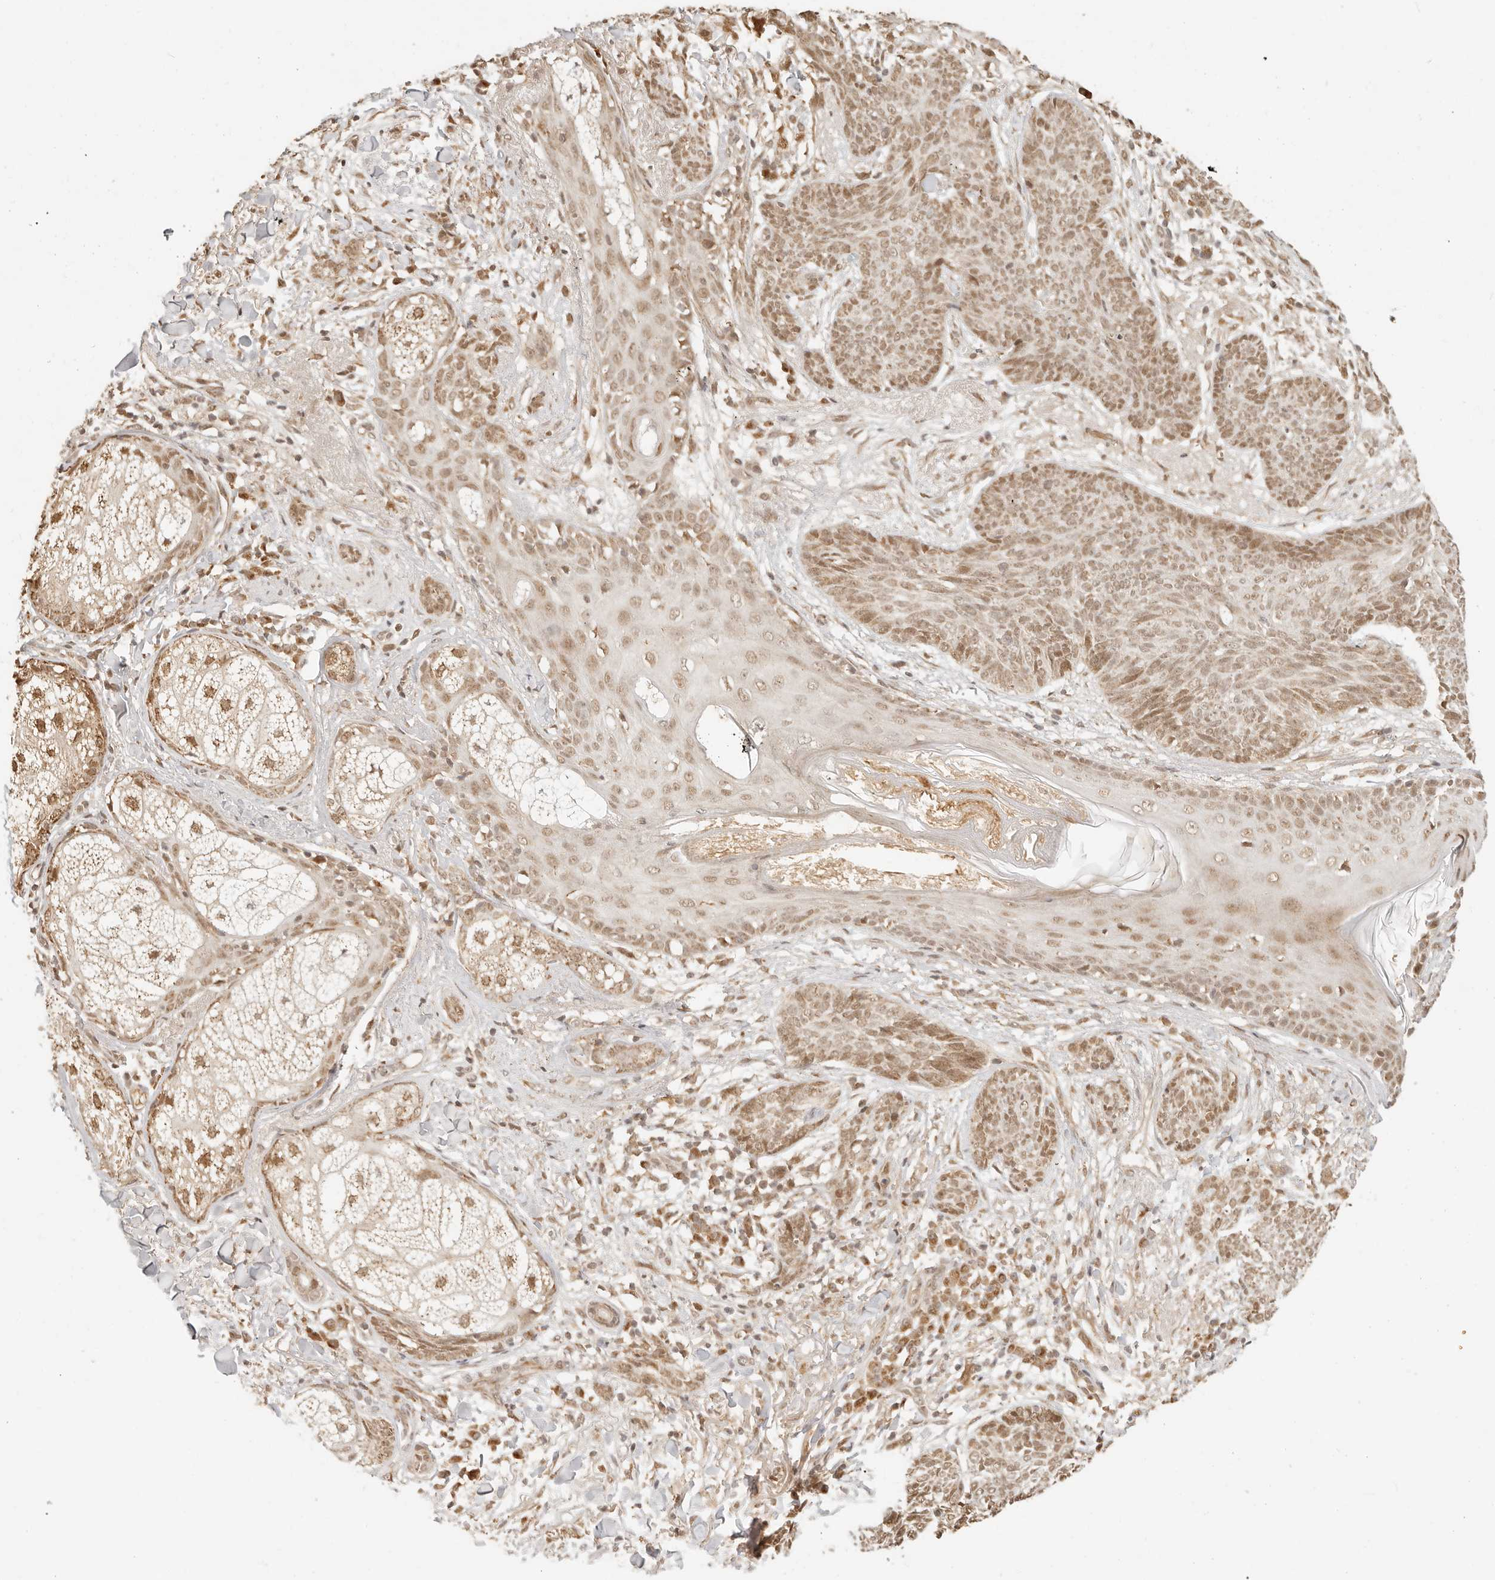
{"staining": {"intensity": "moderate", "quantity": ">75%", "location": "nuclear"}, "tissue": "skin cancer", "cell_type": "Tumor cells", "image_type": "cancer", "snomed": [{"axis": "morphology", "description": "Basal cell carcinoma"}, {"axis": "topography", "description": "Skin"}], "caption": "This micrograph displays skin cancer stained with immunohistochemistry to label a protein in brown. The nuclear of tumor cells show moderate positivity for the protein. Nuclei are counter-stained blue.", "gene": "INTS11", "patient": {"sex": "male", "age": 85}}